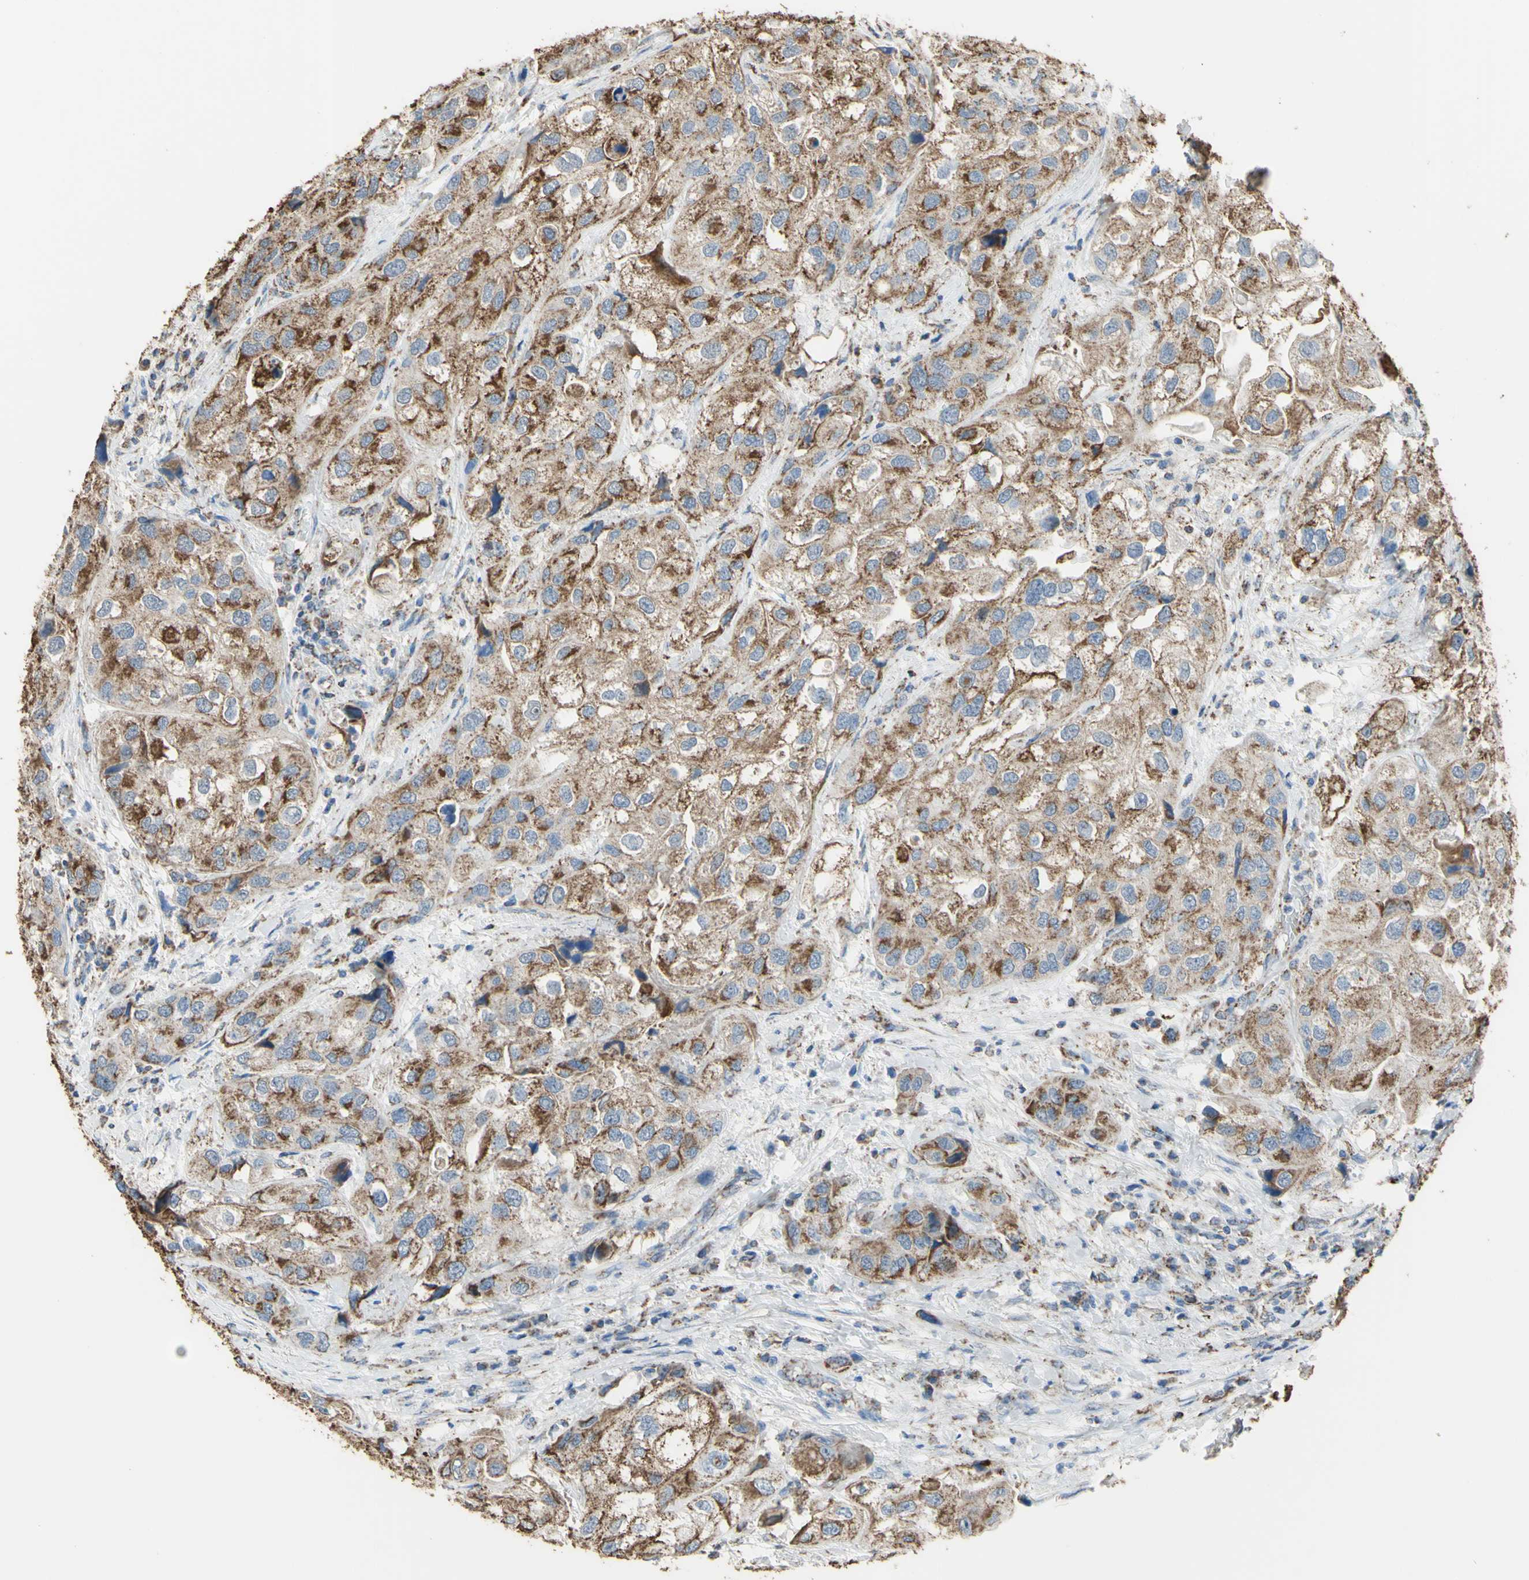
{"staining": {"intensity": "moderate", "quantity": ">75%", "location": "cytoplasmic/membranous"}, "tissue": "urothelial cancer", "cell_type": "Tumor cells", "image_type": "cancer", "snomed": [{"axis": "morphology", "description": "Urothelial carcinoma, High grade"}, {"axis": "topography", "description": "Urinary bladder"}], "caption": "Immunohistochemical staining of human high-grade urothelial carcinoma demonstrates moderate cytoplasmic/membranous protein positivity in approximately >75% of tumor cells.", "gene": "CMKLR2", "patient": {"sex": "female", "age": 64}}